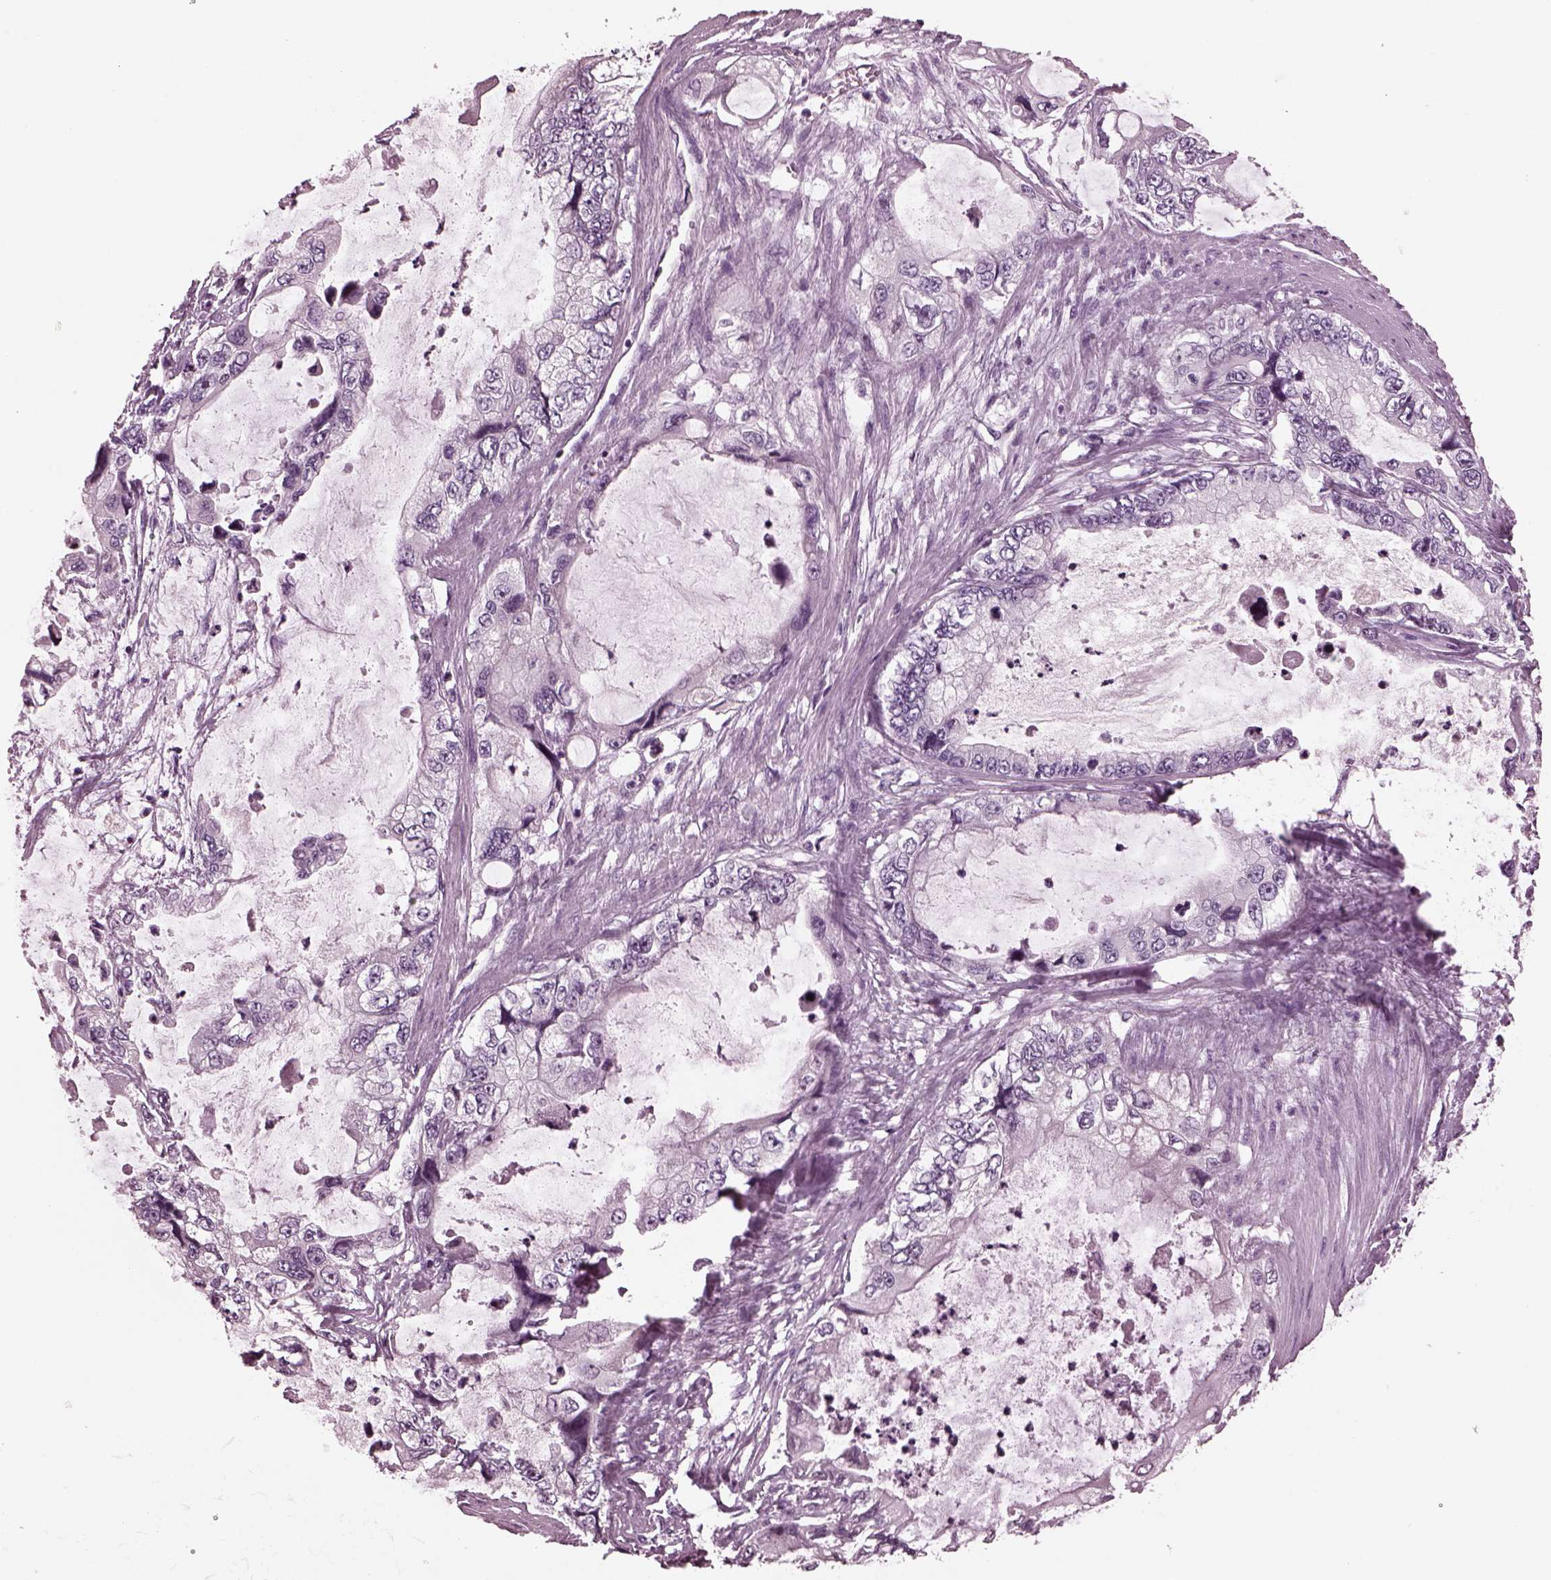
{"staining": {"intensity": "negative", "quantity": "none", "location": "none"}, "tissue": "stomach cancer", "cell_type": "Tumor cells", "image_type": "cancer", "snomed": [{"axis": "morphology", "description": "Adenocarcinoma, NOS"}, {"axis": "topography", "description": "Pancreas"}, {"axis": "topography", "description": "Stomach, upper"}, {"axis": "topography", "description": "Stomach"}], "caption": "DAB (3,3'-diaminobenzidine) immunohistochemical staining of human adenocarcinoma (stomach) reveals no significant expression in tumor cells.", "gene": "MIB2", "patient": {"sex": "male", "age": 77}}